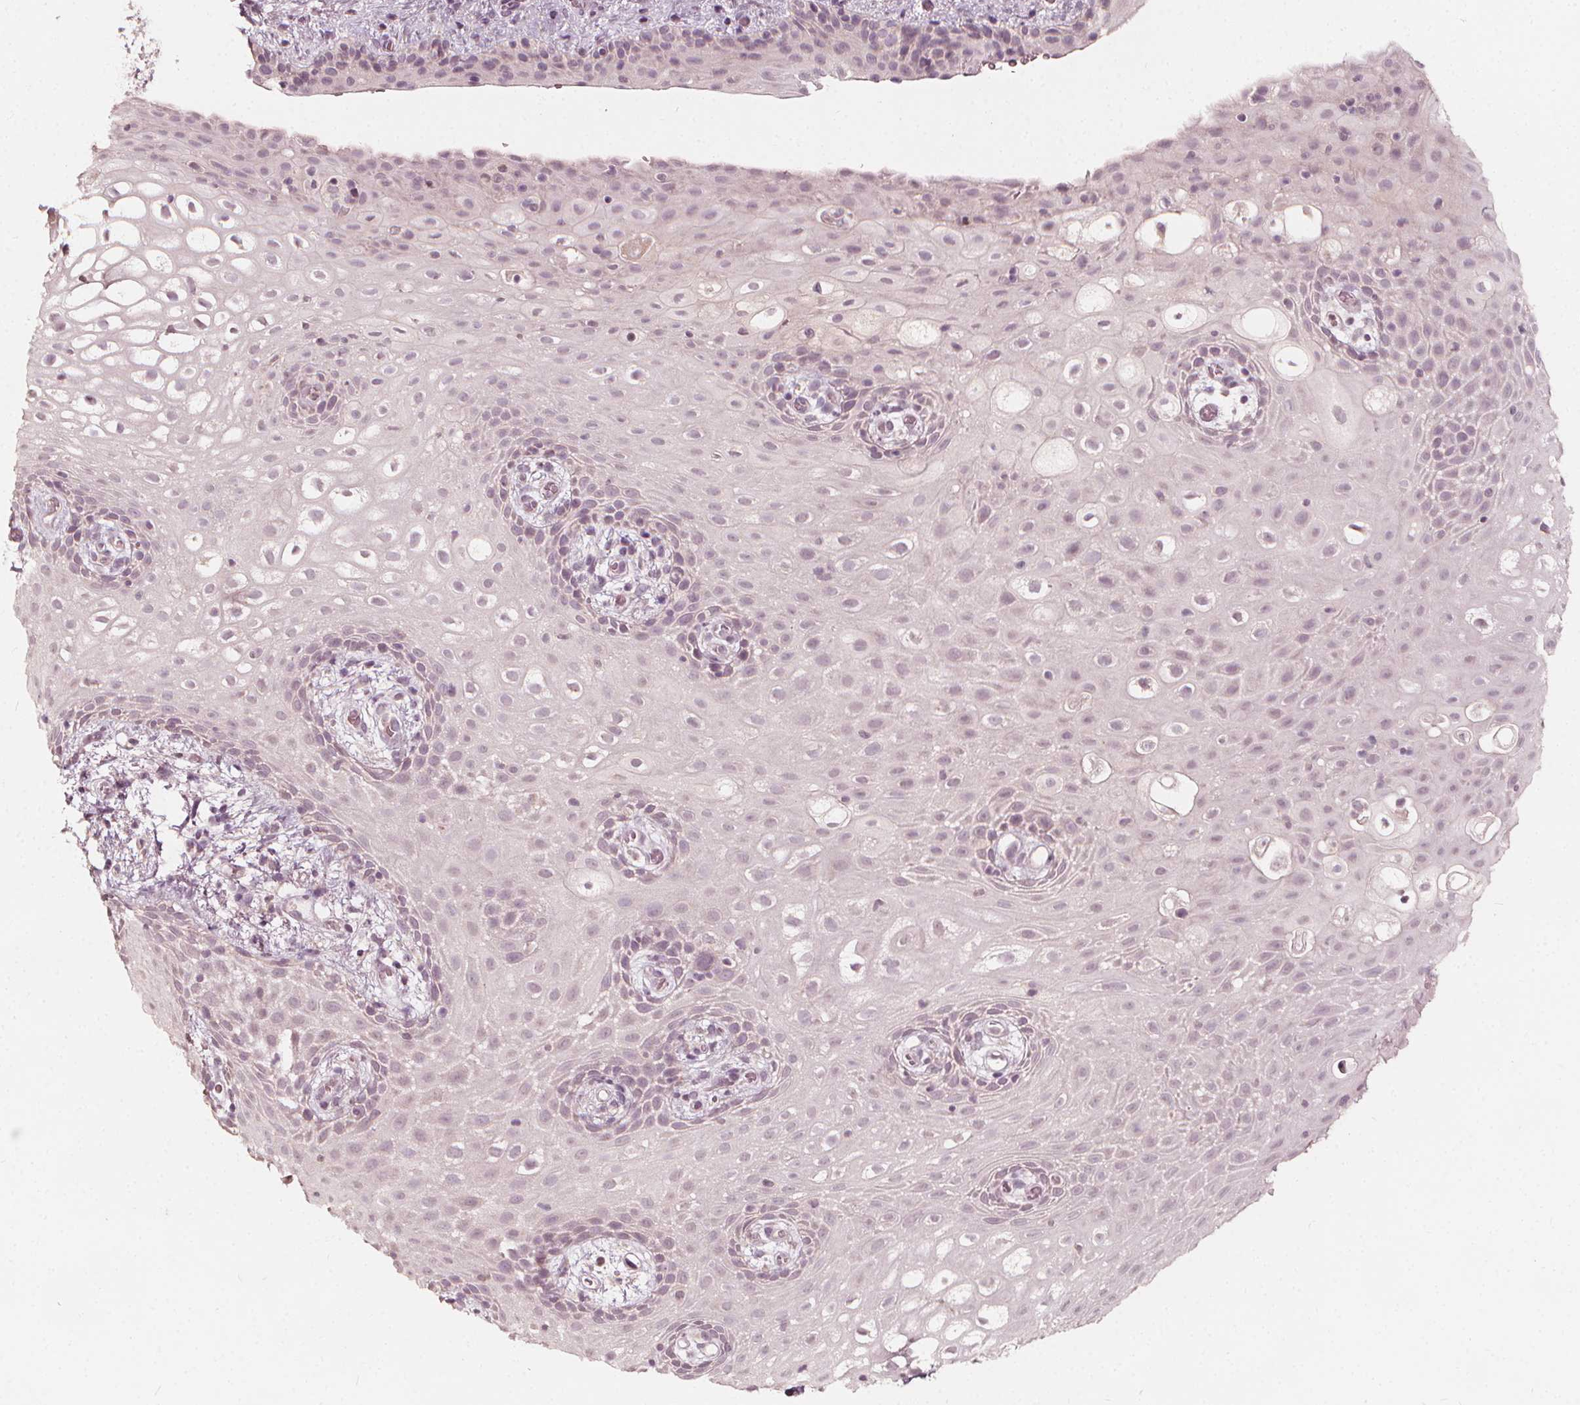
{"staining": {"intensity": "moderate", "quantity": "<25%", "location": "cytoplasmic/membranous"}, "tissue": "skin", "cell_type": "Epidermal cells", "image_type": "normal", "snomed": [{"axis": "morphology", "description": "Normal tissue, NOS"}, {"axis": "topography", "description": "Anal"}], "caption": "Normal skin was stained to show a protein in brown. There is low levels of moderate cytoplasmic/membranous expression in approximately <25% of epidermal cells. (DAB = brown stain, brightfield microscopy at high magnification).", "gene": "NPC1L1", "patient": {"sex": "female", "age": 46}}